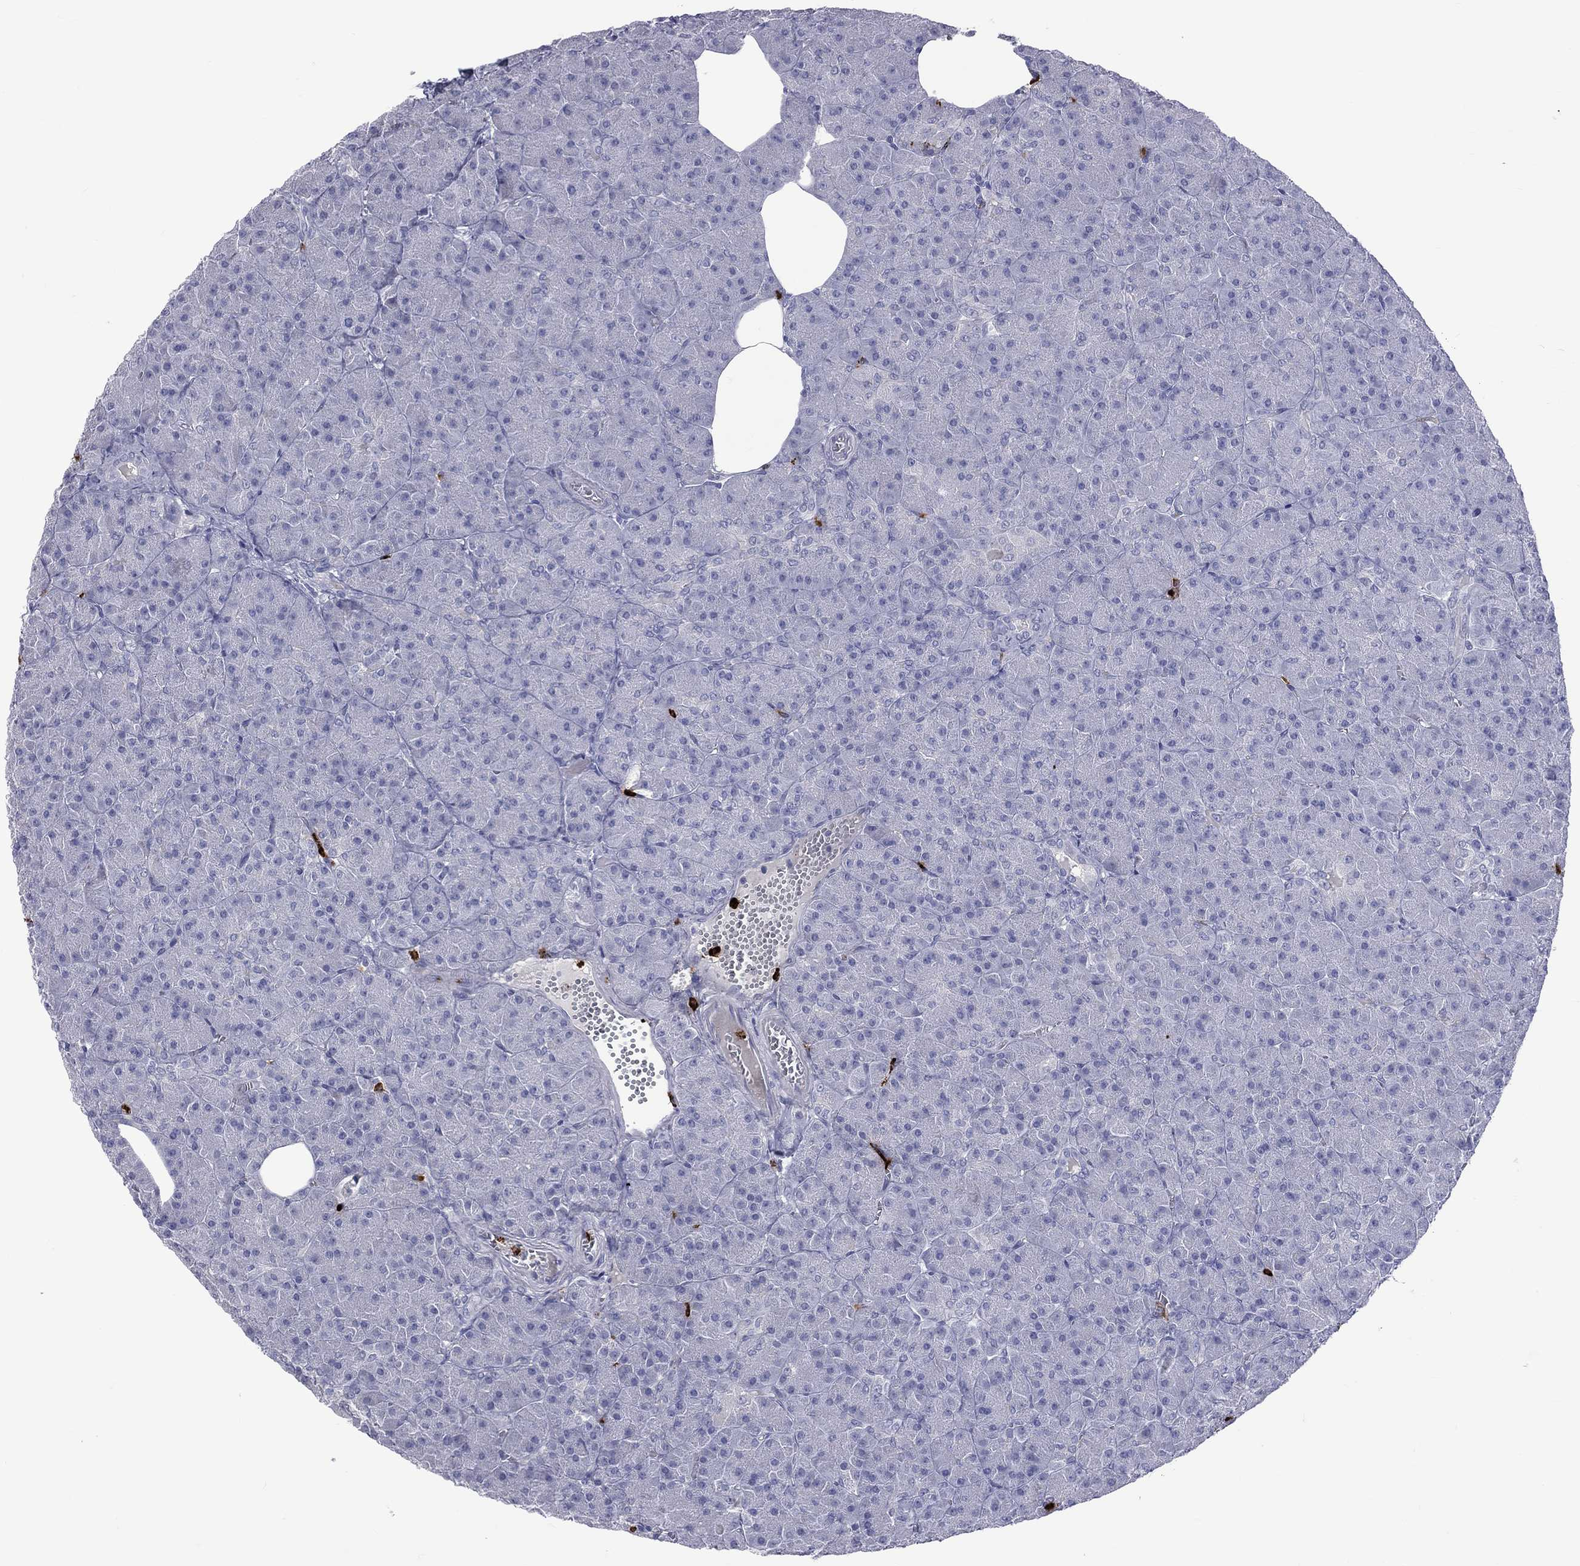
{"staining": {"intensity": "negative", "quantity": "none", "location": "none"}, "tissue": "pancreas", "cell_type": "Exocrine glandular cells", "image_type": "normal", "snomed": [{"axis": "morphology", "description": "Normal tissue, NOS"}, {"axis": "topography", "description": "Pancreas"}], "caption": "Immunohistochemical staining of unremarkable pancreas exhibits no significant staining in exocrine glandular cells.", "gene": "ELANE", "patient": {"sex": "male", "age": 61}}